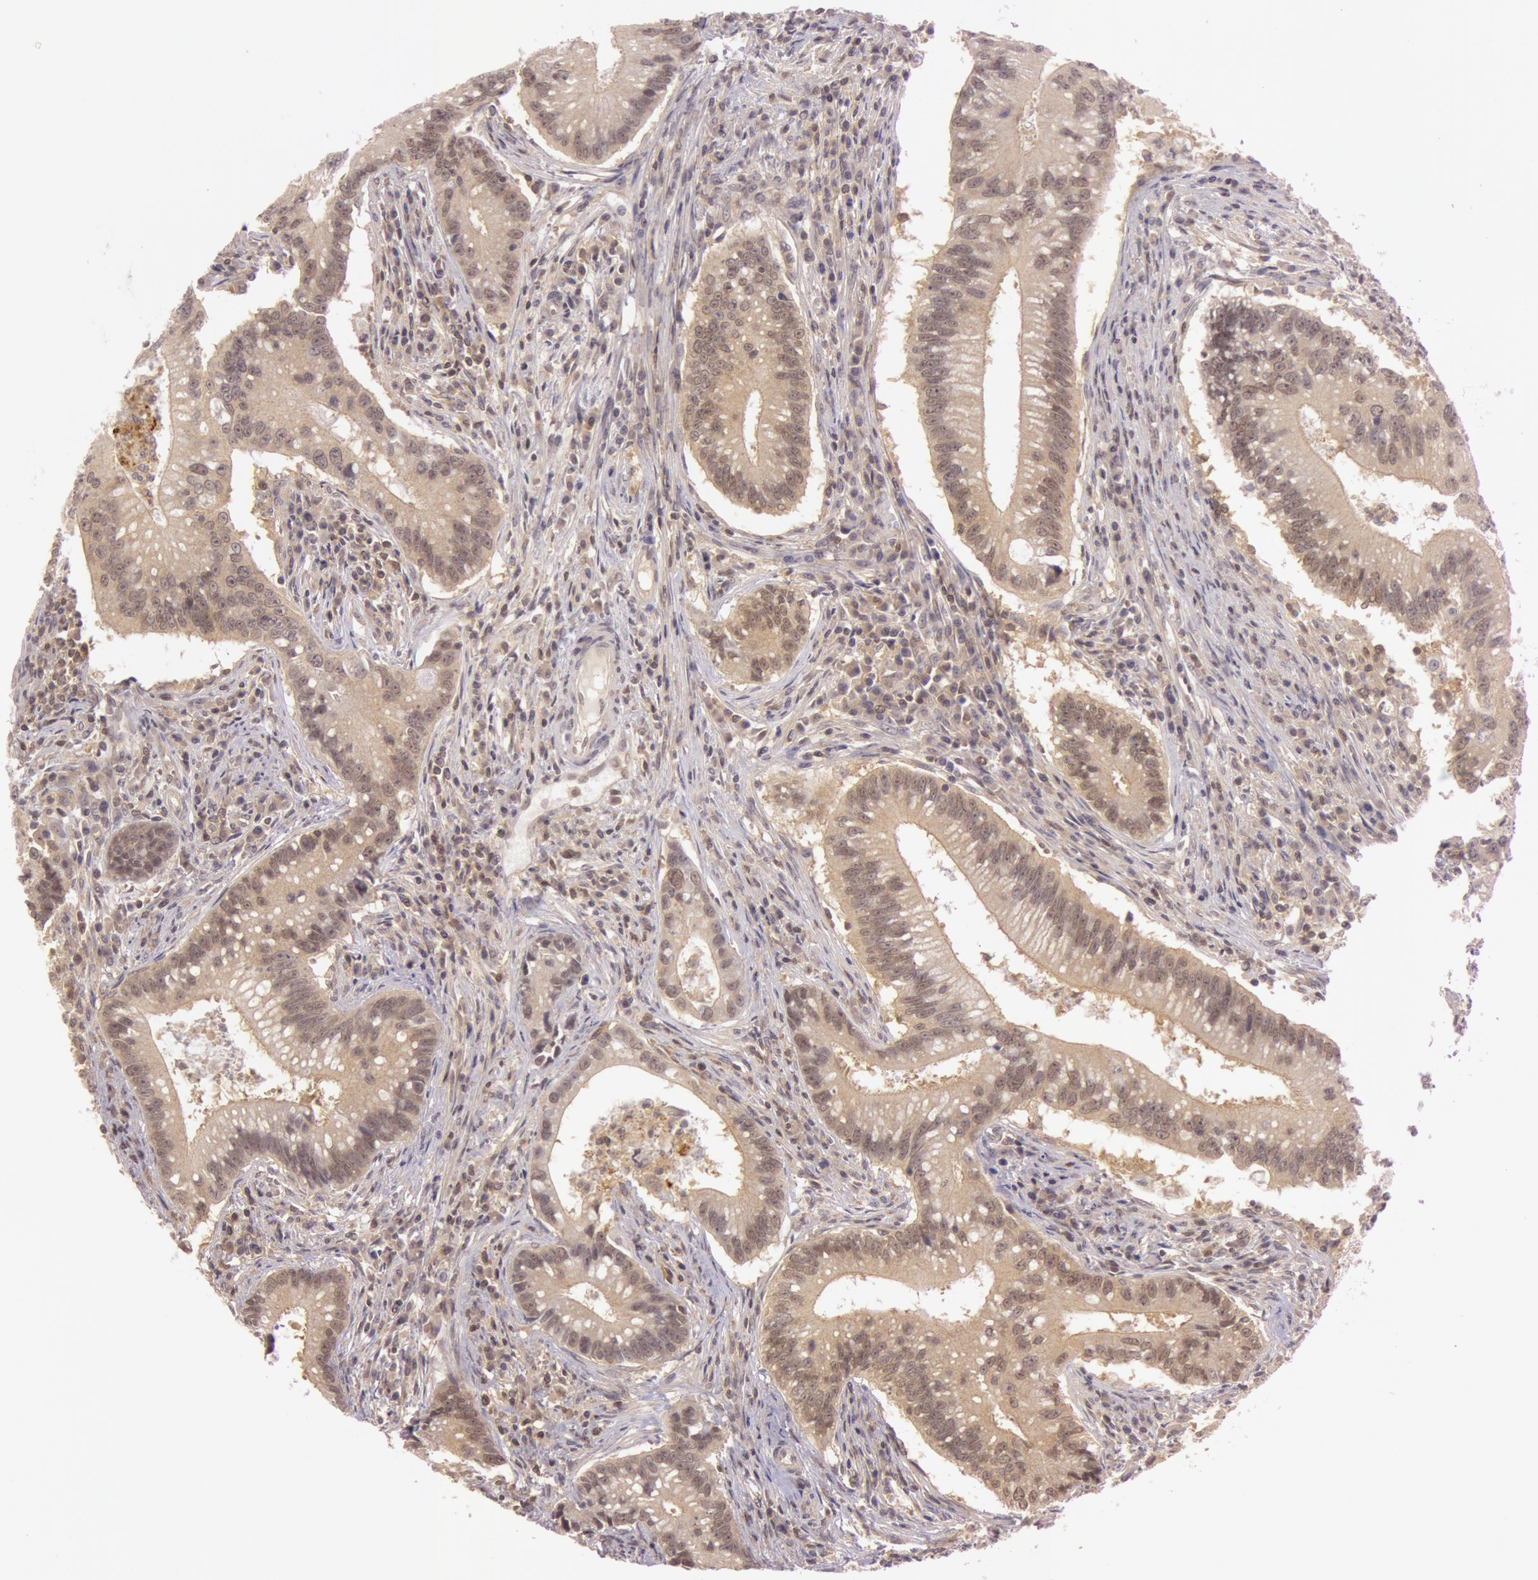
{"staining": {"intensity": "weak", "quantity": ">75%", "location": "cytoplasmic/membranous"}, "tissue": "colorectal cancer", "cell_type": "Tumor cells", "image_type": "cancer", "snomed": [{"axis": "morphology", "description": "Adenocarcinoma, NOS"}, {"axis": "topography", "description": "Rectum"}], "caption": "The photomicrograph demonstrates a brown stain indicating the presence of a protein in the cytoplasmic/membranous of tumor cells in adenocarcinoma (colorectal).", "gene": "ATG2B", "patient": {"sex": "female", "age": 81}}